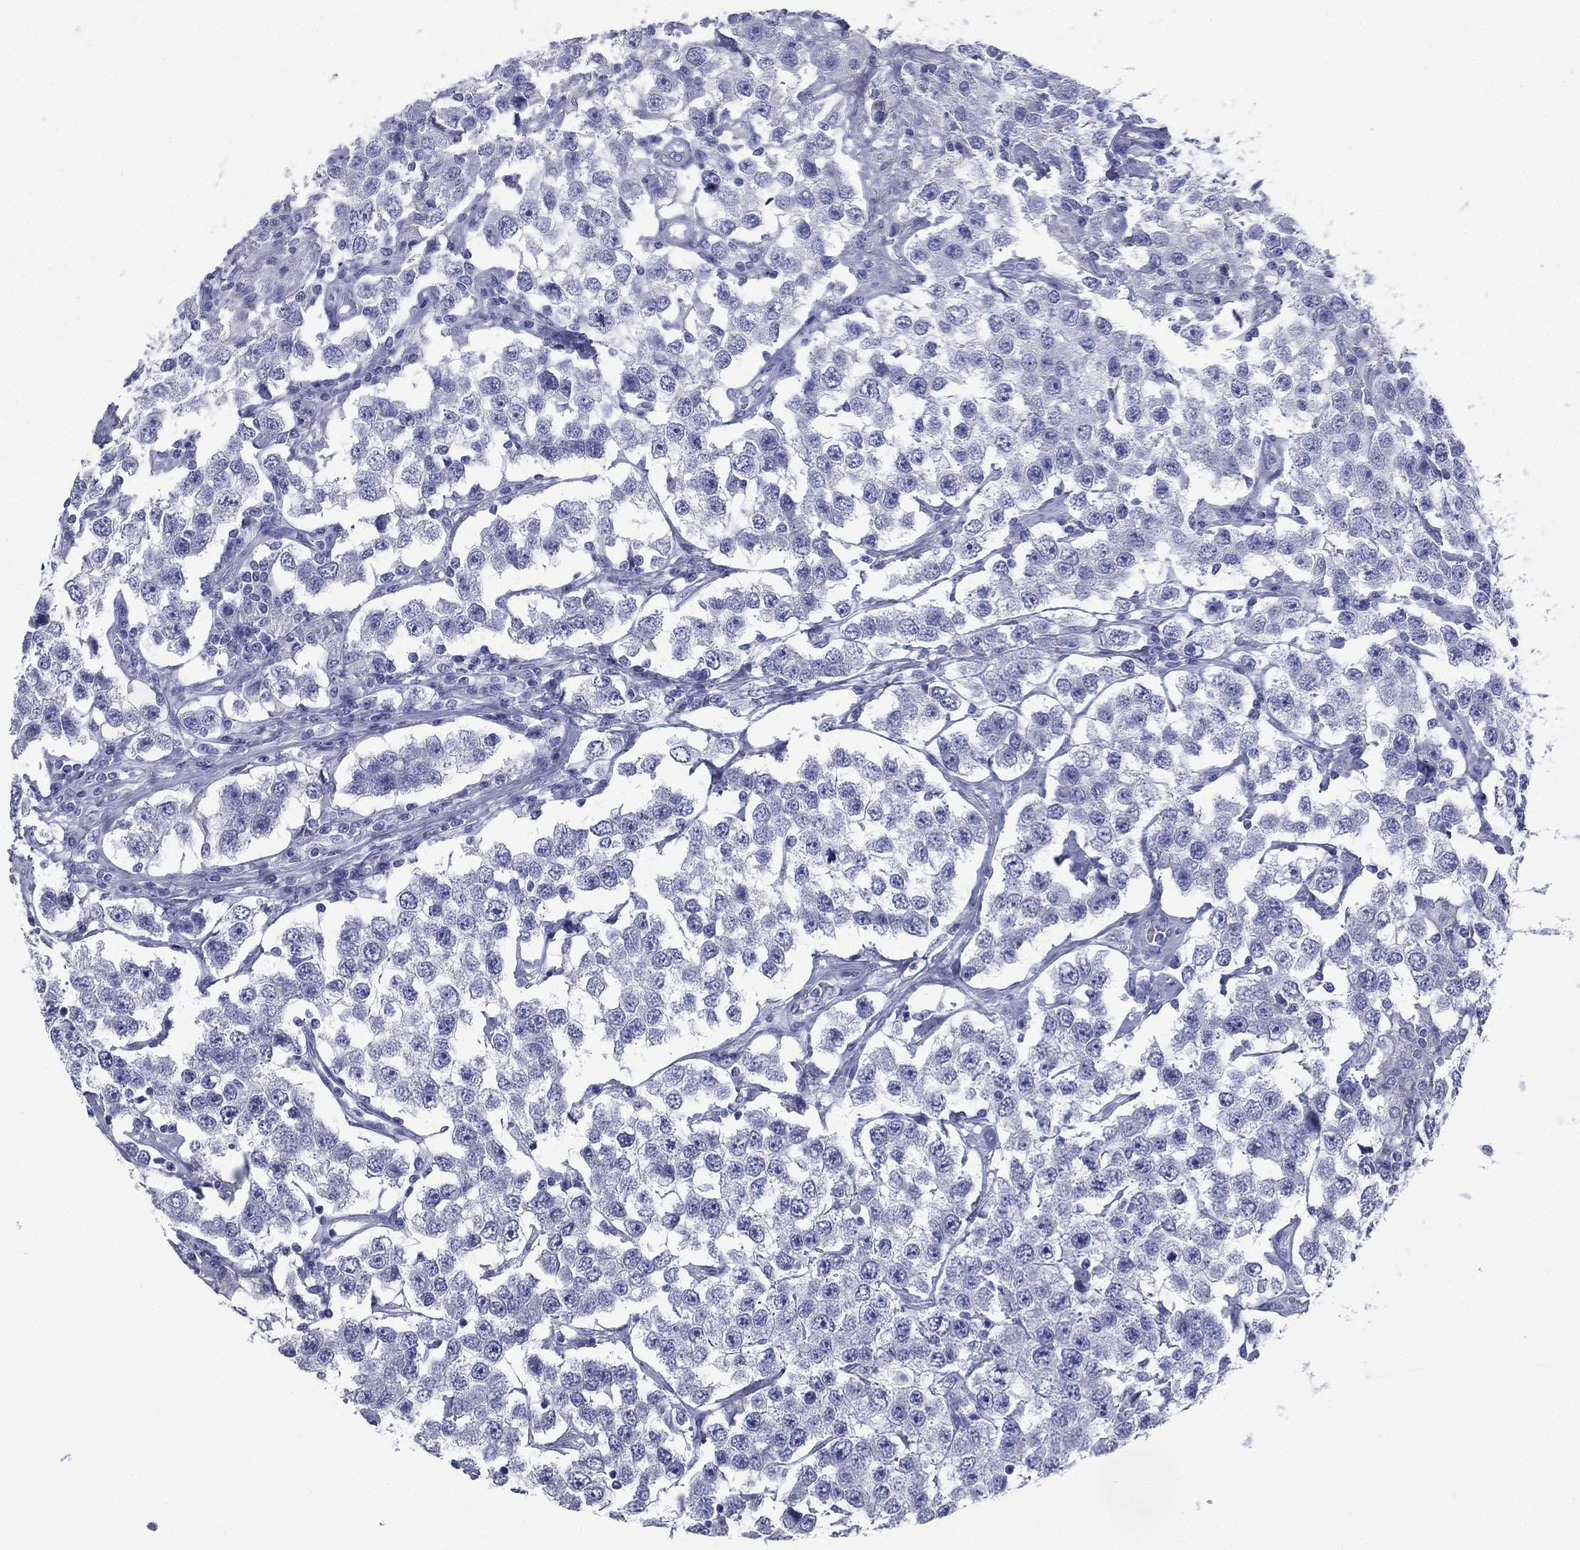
{"staining": {"intensity": "negative", "quantity": "none", "location": "none"}, "tissue": "testis cancer", "cell_type": "Tumor cells", "image_type": "cancer", "snomed": [{"axis": "morphology", "description": "Seminoma, NOS"}, {"axis": "topography", "description": "Testis"}], "caption": "Tumor cells show no significant staining in testis cancer.", "gene": "FCER2", "patient": {"sex": "male", "age": 52}}